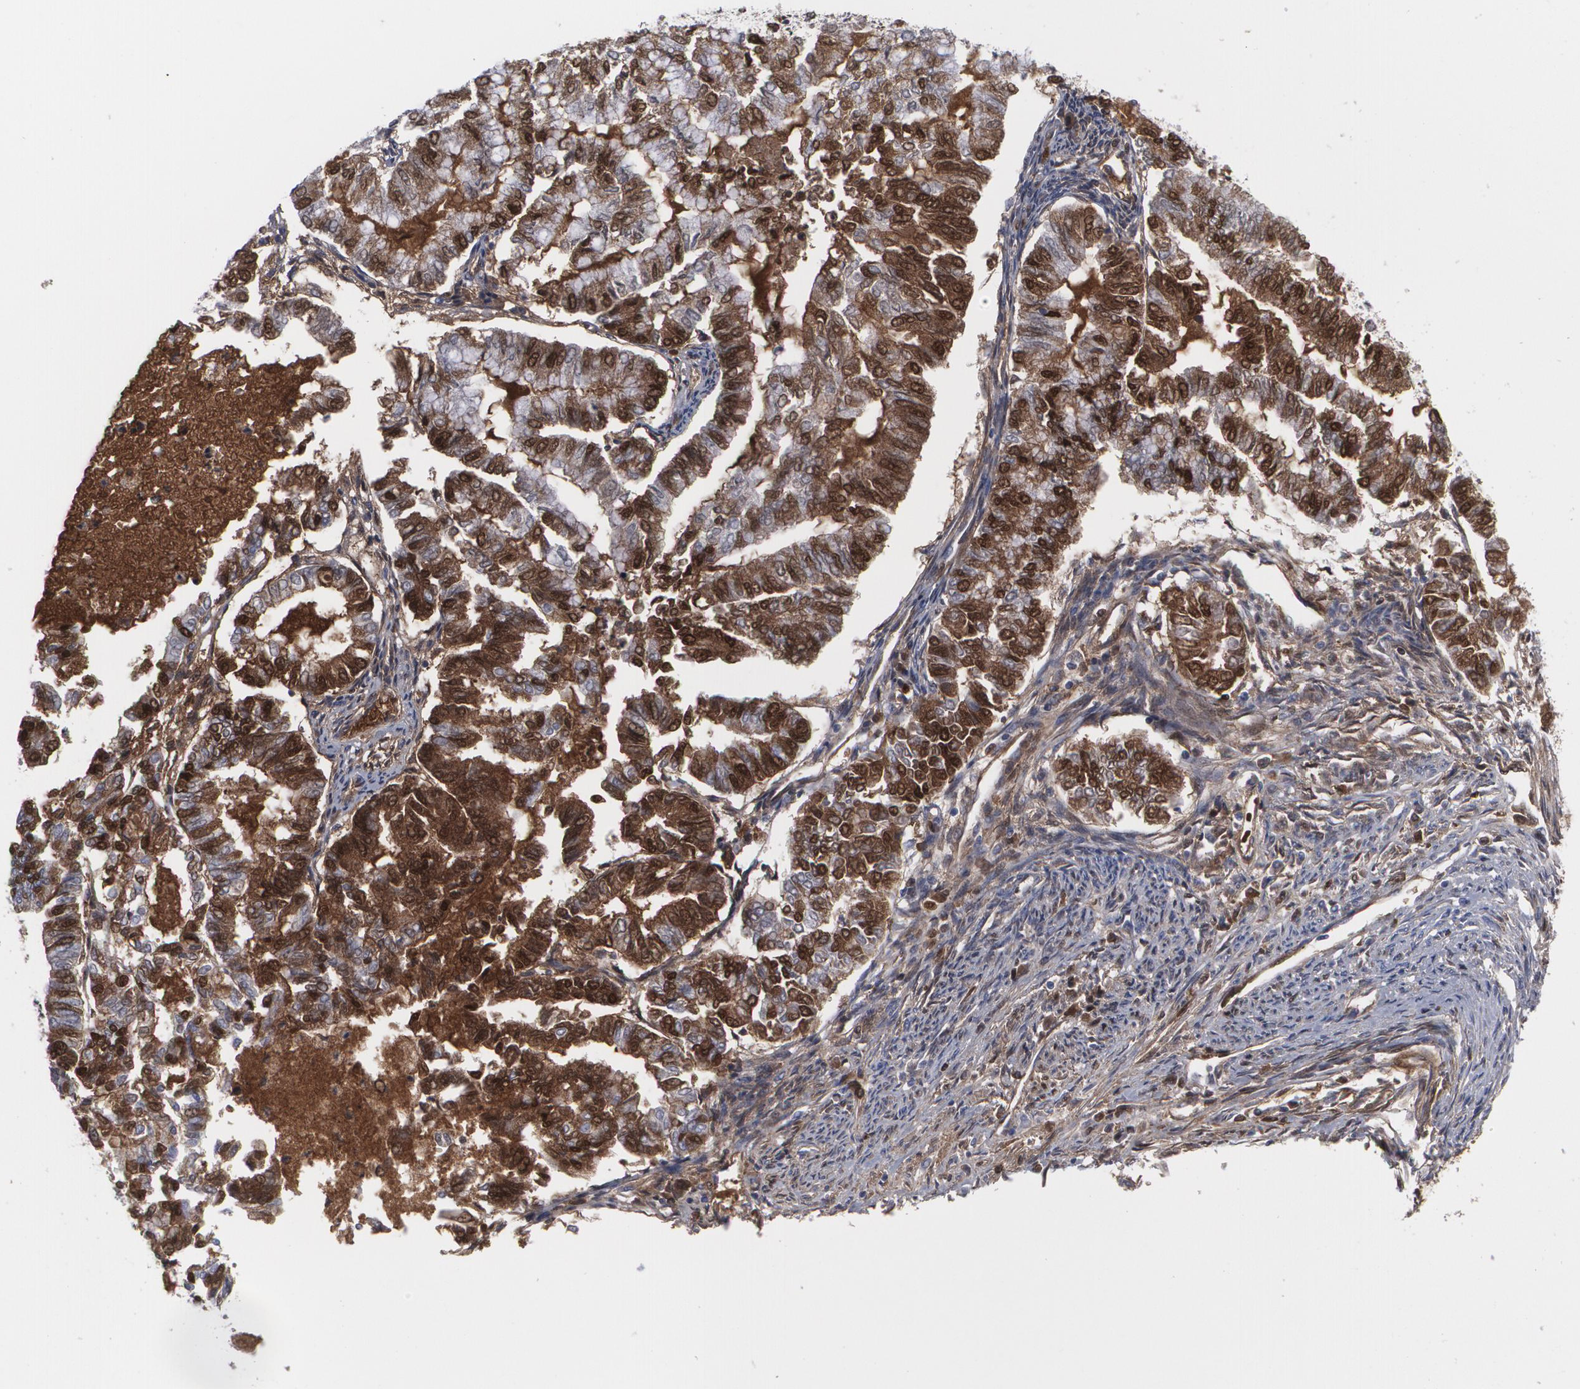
{"staining": {"intensity": "moderate", "quantity": "25%-75%", "location": "cytoplasmic/membranous,nuclear"}, "tissue": "endometrial cancer", "cell_type": "Tumor cells", "image_type": "cancer", "snomed": [{"axis": "morphology", "description": "Adenocarcinoma, NOS"}, {"axis": "topography", "description": "Endometrium"}], "caption": "Endometrial cancer stained for a protein demonstrates moderate cytoplasmic/membranous and nuclear positivity in tumor cells. (DAB IHC, brown staining for protein, blue staining for nuclei).", "gene": "LRG1", "patient": {"sex": "female", "age": 55}}